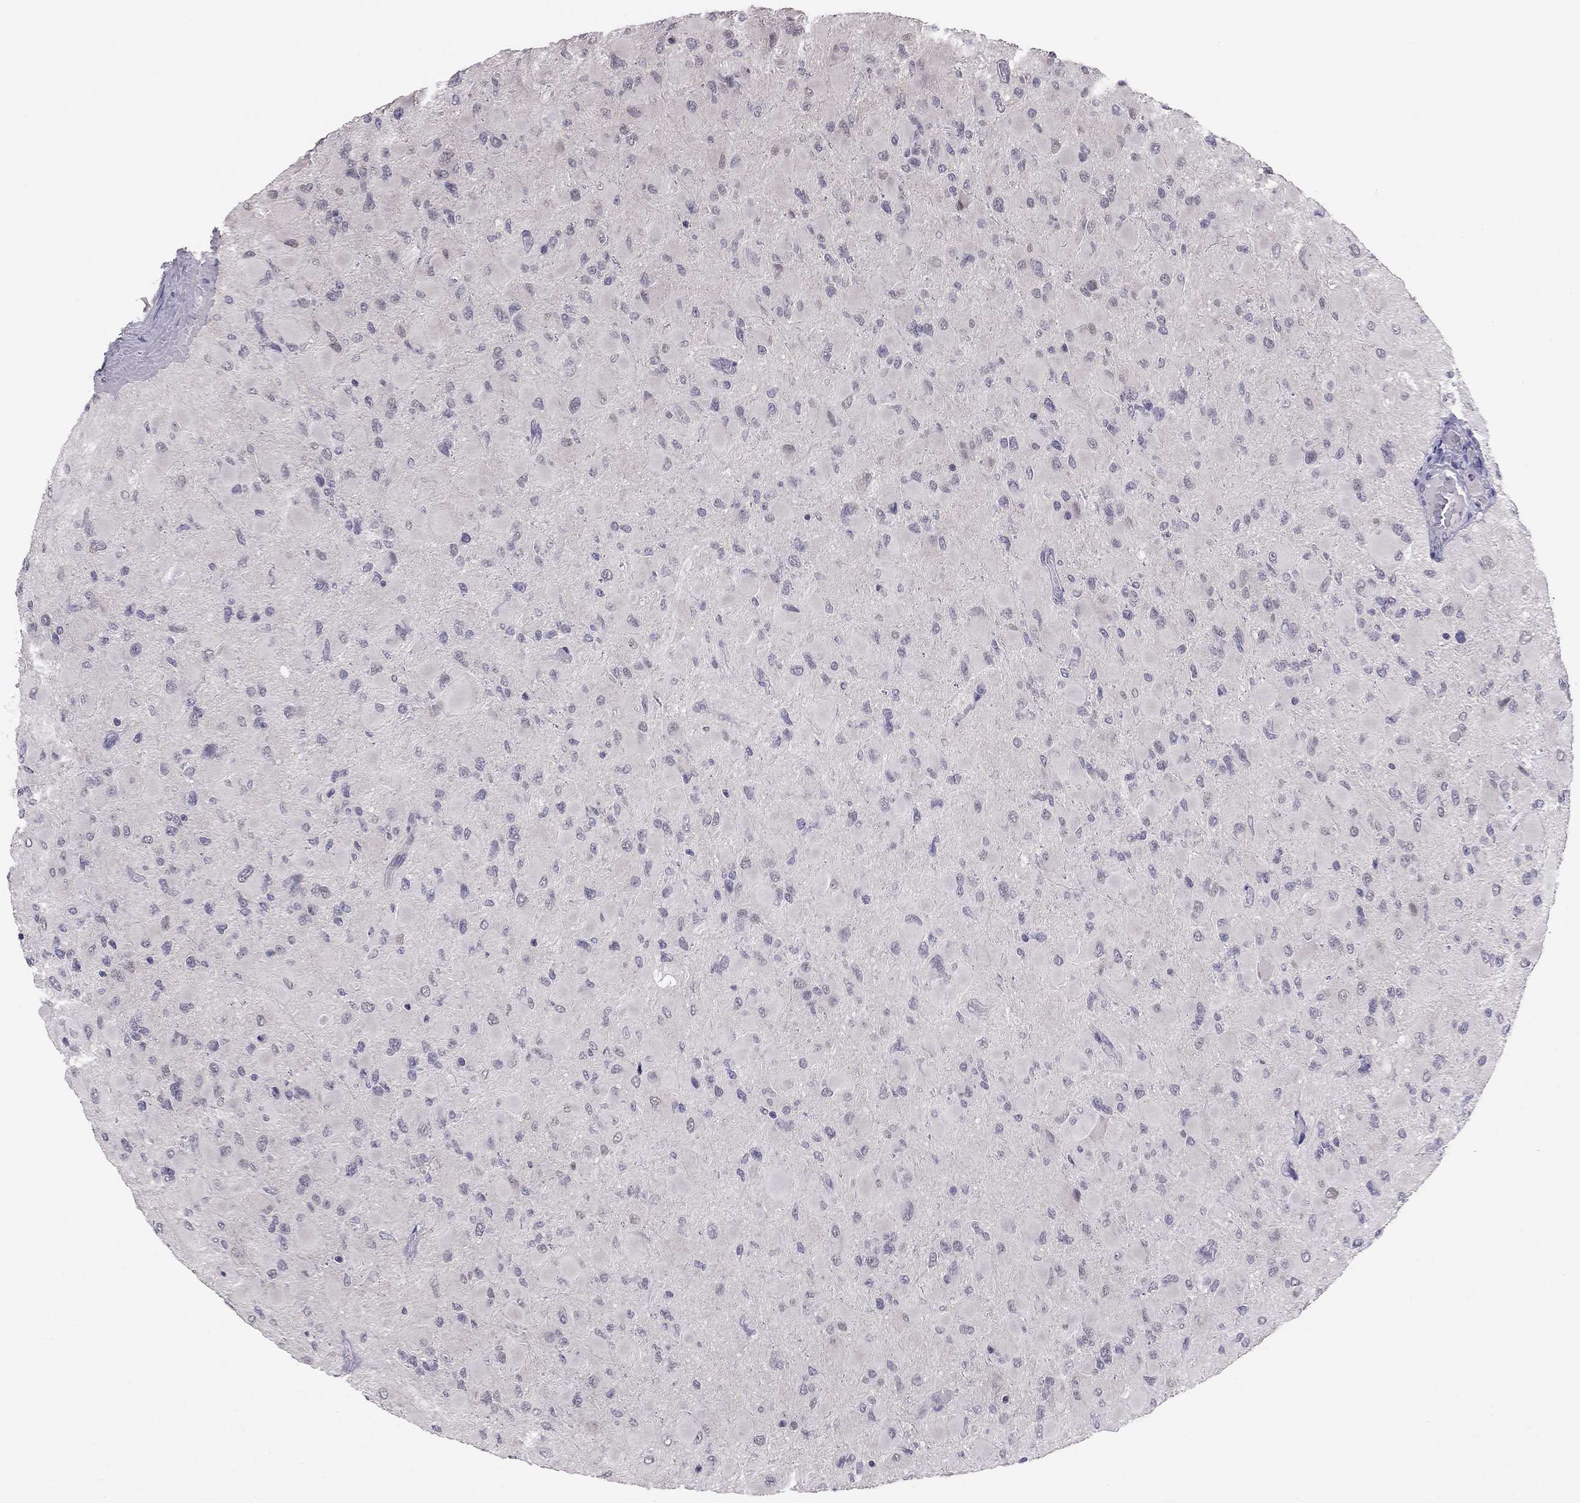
{"staining": {"intensity": "negative", "quantity": "none", "location": "none"}, "tissue": "glioma", "cell_type": "Tumor cells", "image_type": "cancer", "snomed": [{"axis": "morphology", "description": "Glioma, malignant, High grade"}, {"axis": "topography", "description": "Cerebral cortex"}], "caption": "A micrograph of human glioma is negative for staining in tumor cells.", "gene": "HSF2BP", "patient": {"sex": "female", "age": 36}}